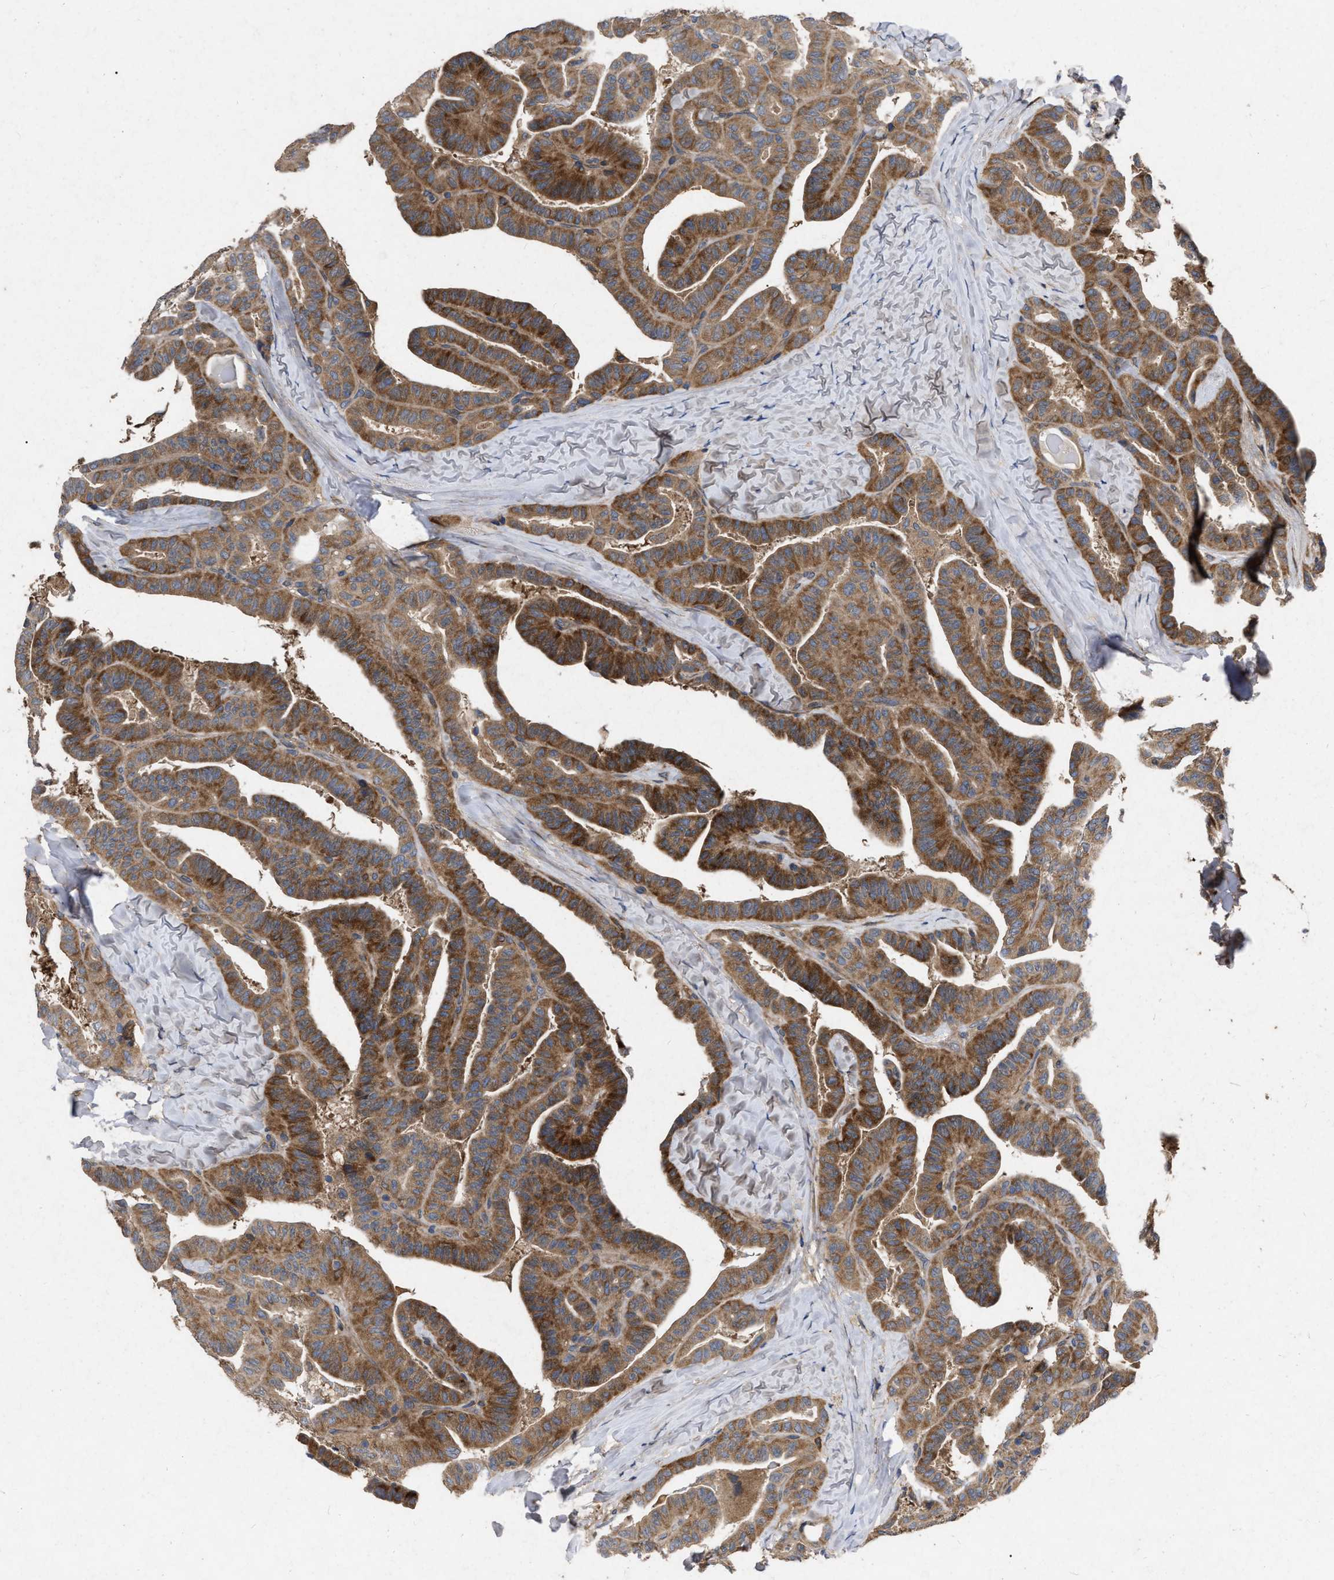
{"staining": {"intensity": "moderate", "quantity": ">75%", "location": "cytoplasmic/membranous"}, "tissue": "thyroid cancer", "cell_type": "Tumor cells", "image_type": "cancer", "snomed": [{"axis": "morphology", "description": "Papillary adenocarcinoma, NOS"}, {"axis": "topography", "description": "Thyroid gland"}], "caption": "The immunohistochemical stain labels moderate cytoplasmic/membranous staining in tumor cells of thyroid cancer tissue.", "gene": "CDKN2C", "patient": {"sex": "male", "age": 77}}